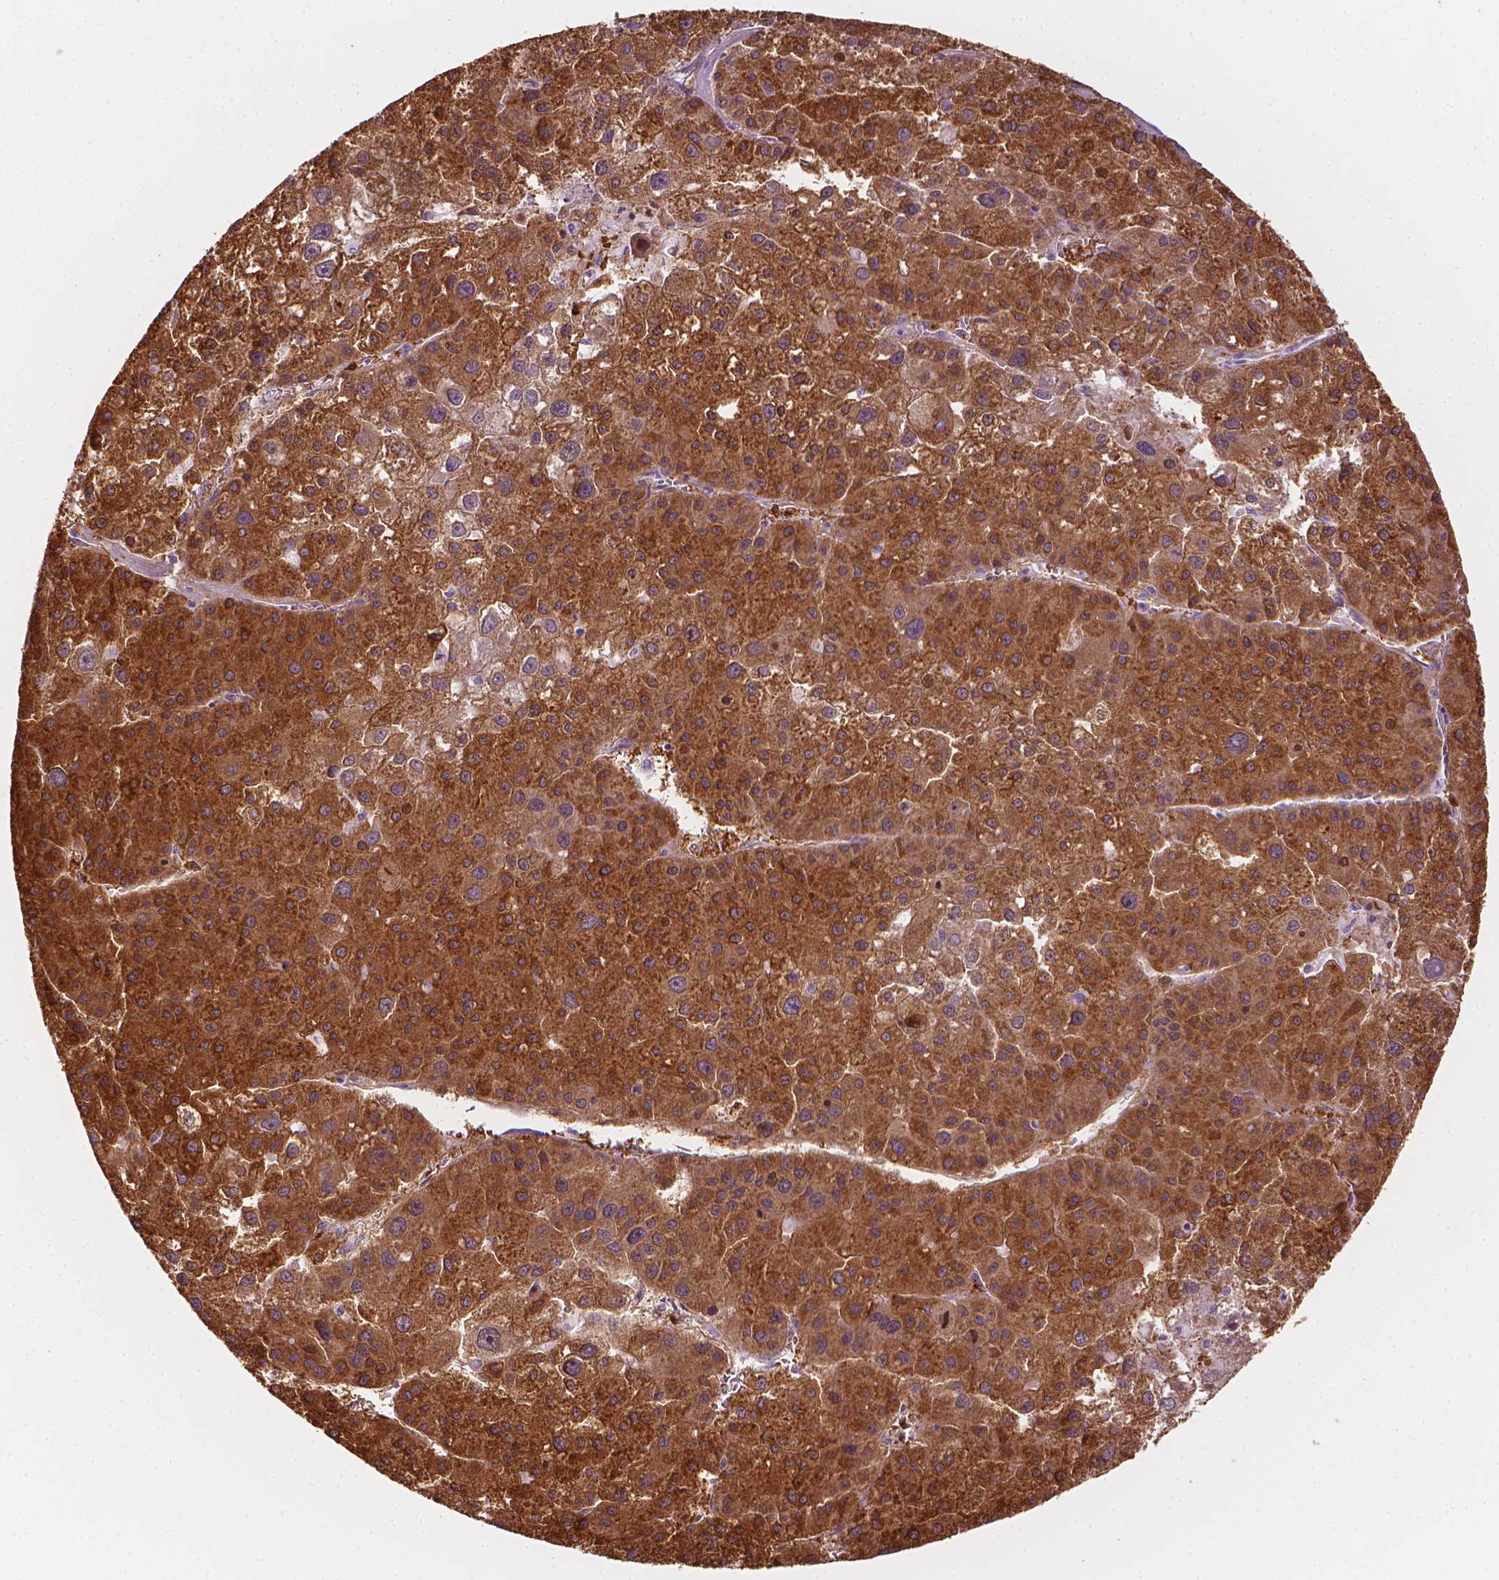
{"staining": {"intensity": "strong", "quantity": ">75%", "location": "cytoplasmic/membranous"}, "tissue": "liver cancer", "cell_type": "Tumor cells", "image_type": "cancer", "snomed": [{"axis": "morphology", "description": "Carcinoma, Hepatocellular, NOS"}, {"axis": "topography", "description": "Liver"}], "caption": "Immunohistochemical staining of liver cancer displays strong cytoplasmic/membranous protein staining in about >75% of tumor cells.", "gene": "SHMT1", "patient": {"sex": "male", "age": 73}}